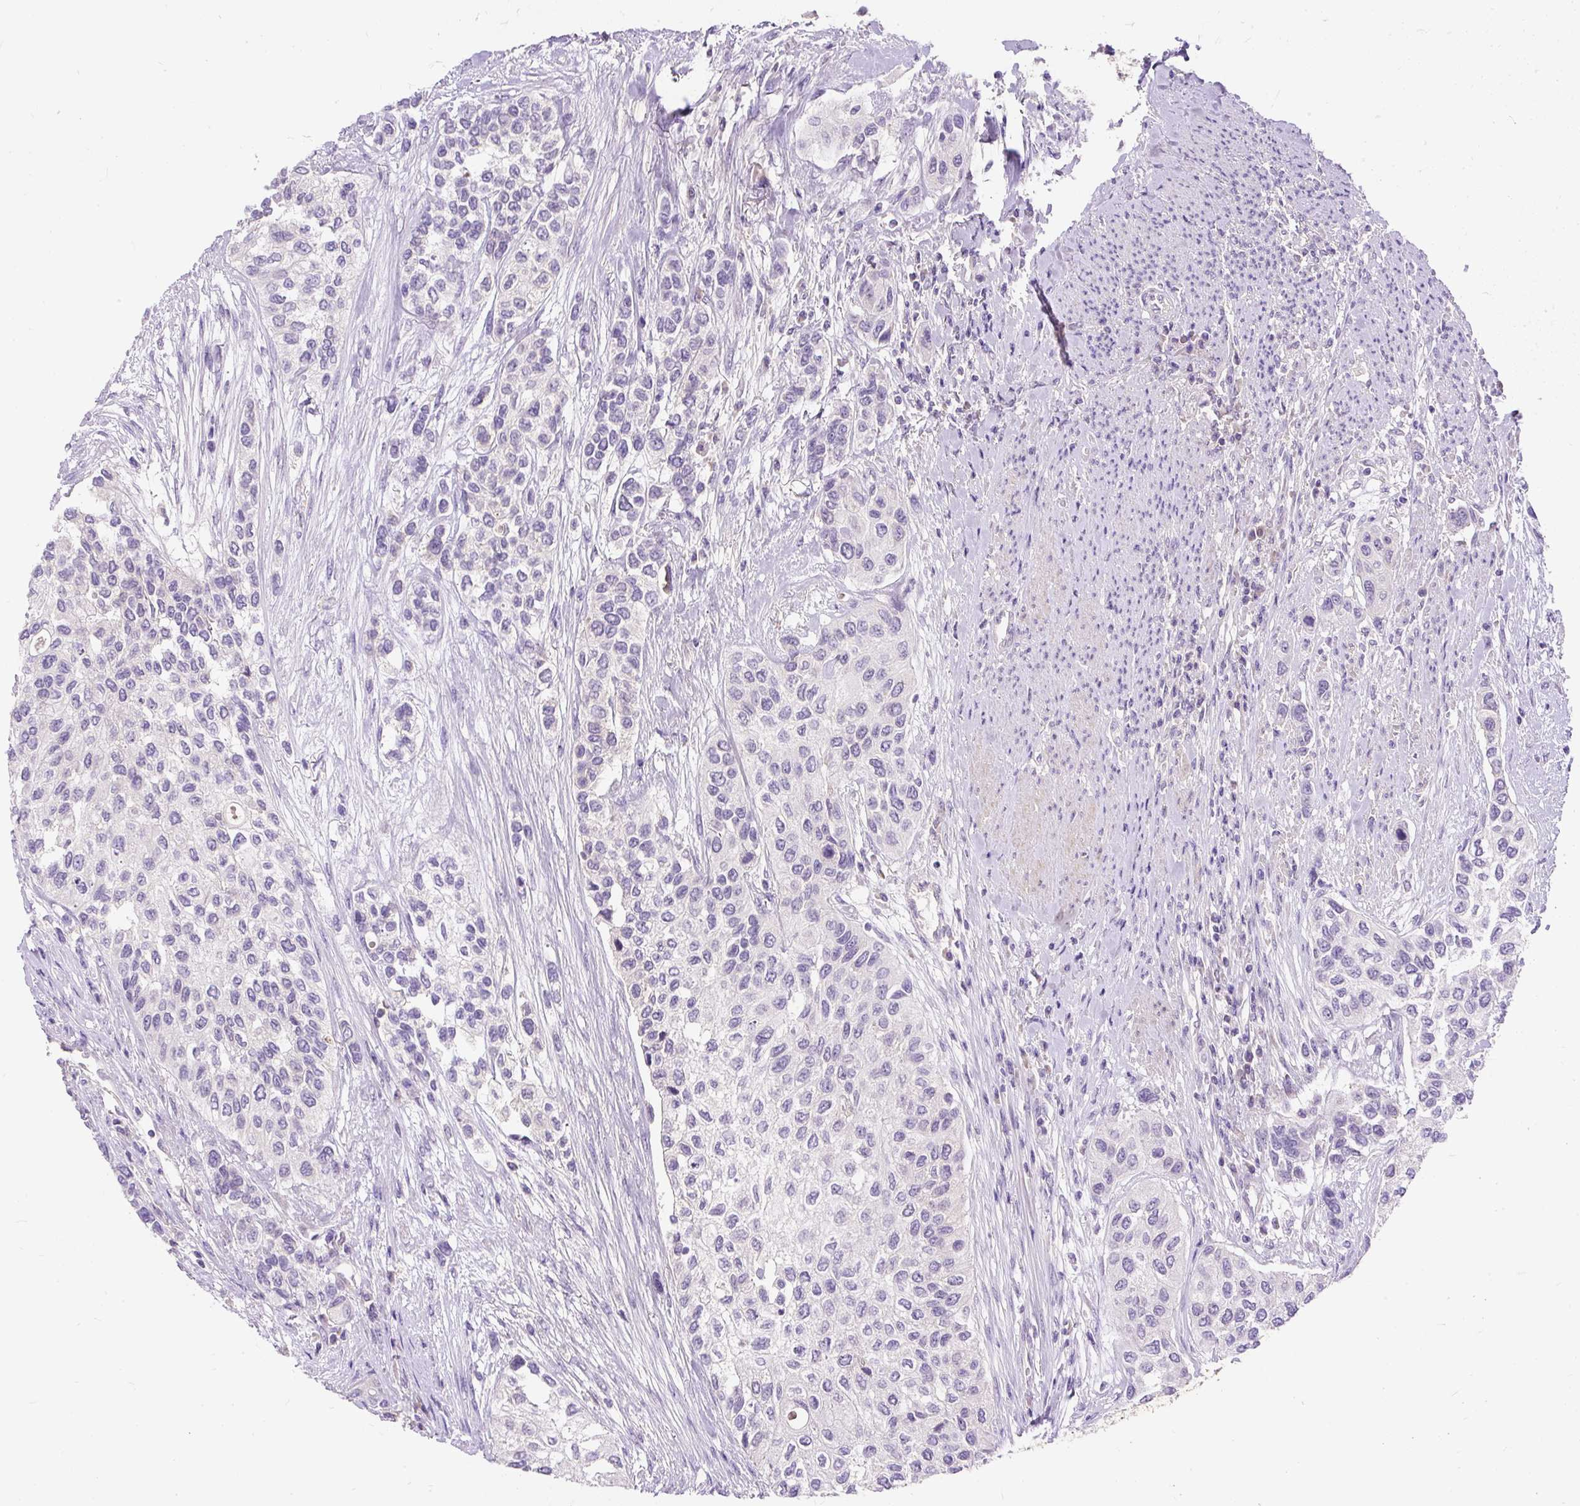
{"staining": {"intensity": "negative", "quantity": "none", "location": "none"}, "tissue": "urothelial cancer", "cell_type": "Tumor cells", "image_type": "cancer", "snomed": [{"axis": "morphology", "description": "Normal tissue, NOS"}, {"axis": "morphology", "description": "Urothelial carcinoma, High grade"}, {"axis": "topography", "description": "Vascular tissue"}, {"axis": "topography", "description": "Urinary bladder"}], "caption": "The image demonstrates no staining of tumor cells in high-grade urothelial carcinoma.", "gene": "KRTAP20-3", "patient": {"sex": "female", "age": 56}}